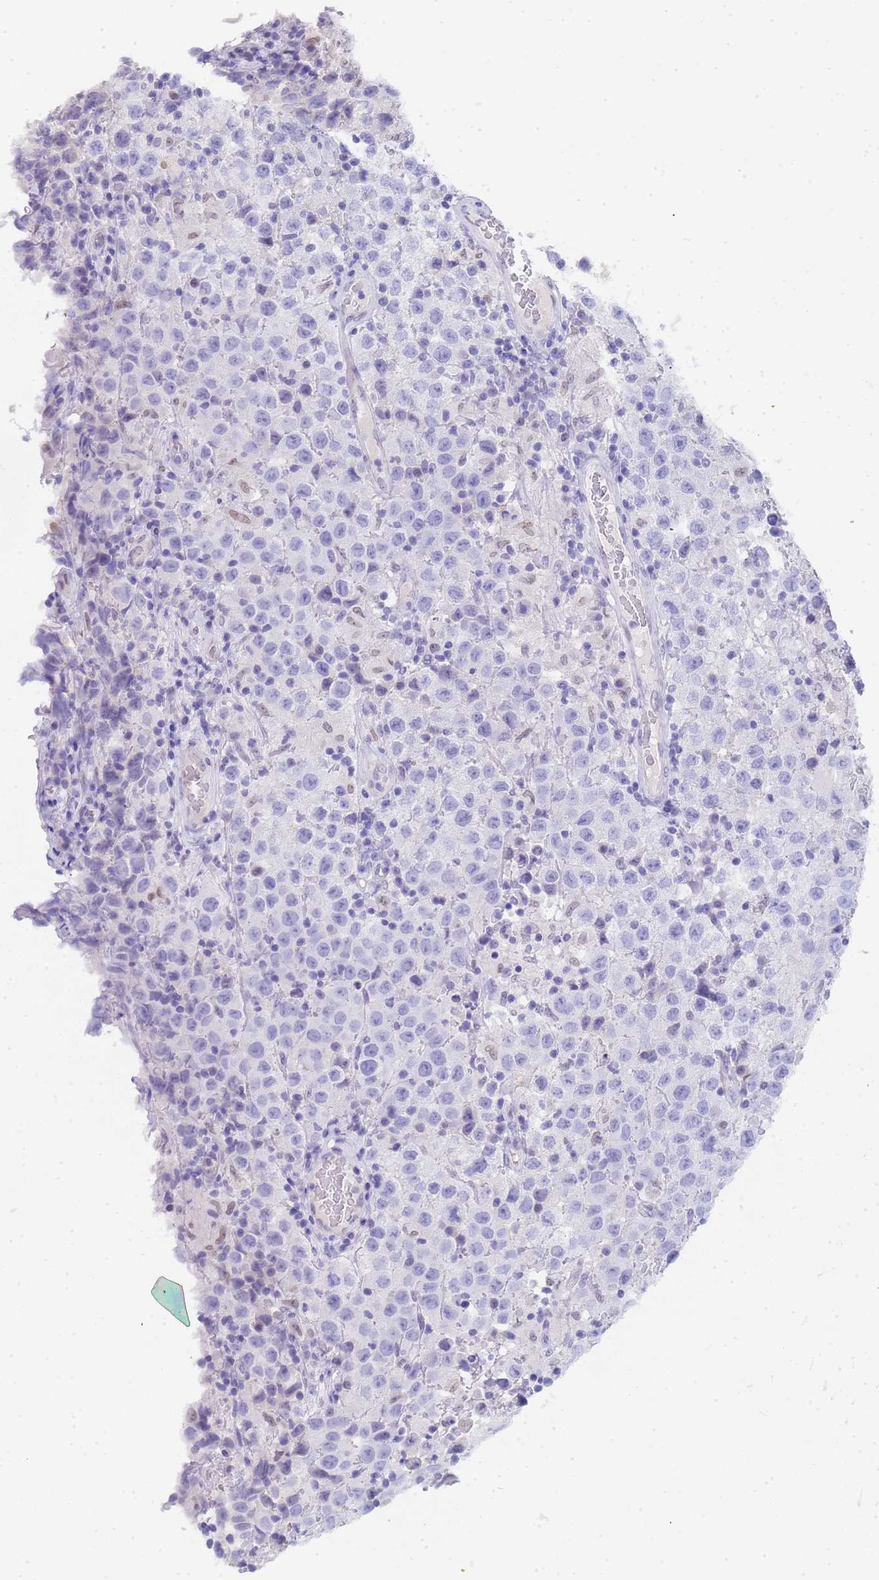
{"staining": {"intensity": "negative", "quantity": "none", "location": "none"}, "tissue": "testis cancer", "cell_type": "Tumor cells", "image_type": "cancer", "snomed": [{"axis": "morphology", "description": "Seminoma, NOS"}, {"axis": "morphology", "description": "Carcinoma, Embryonal, NOS"}, {"axis": "topography", "description": "Testis"}], "caption": "Immunohistochemical staining of human testis cancer exhibits no significant staining in tumor cells.", "gene": "CTRC", "patient": {"sex": "male", "age": 41}}